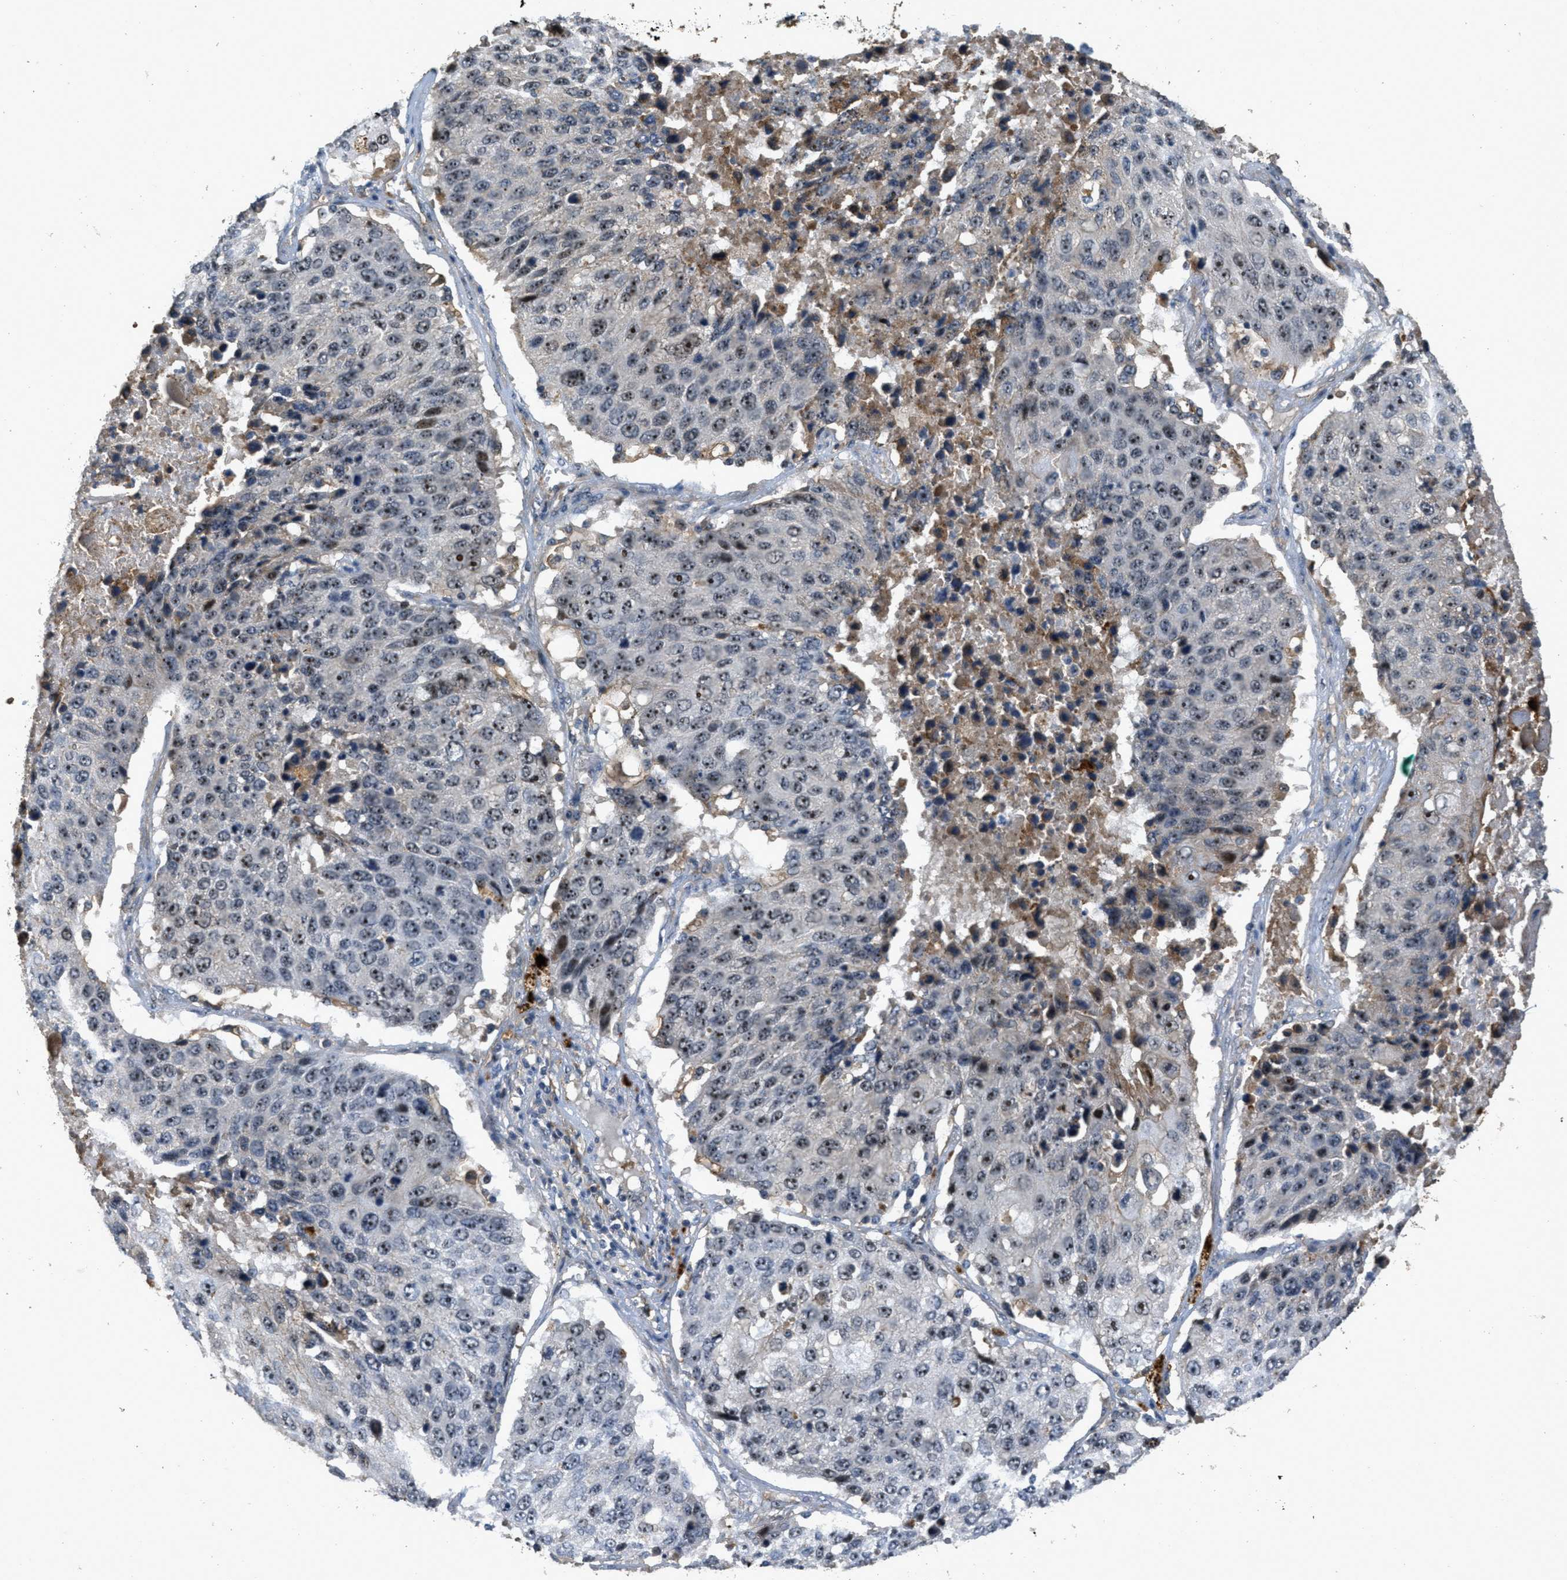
{"staining": {"intensity": "strong", "quantity": ">75%", "location": "nuclear"}, "tissue": "lung cancer", "cell_type": "Tumor cells", "image_type": "cancer", "snomed": [{"axis": "morphology", "description": "Squamous cell carcinoma, NOS"}, {"axis": "topography", "description": "Lung"}], "caption": "Human squamous cell carcinoma (lung) stained with a protein marker shows strong staining in tumor cells.", "gene": "OSMR", "patient": {"sex": "male", "age": 61}}